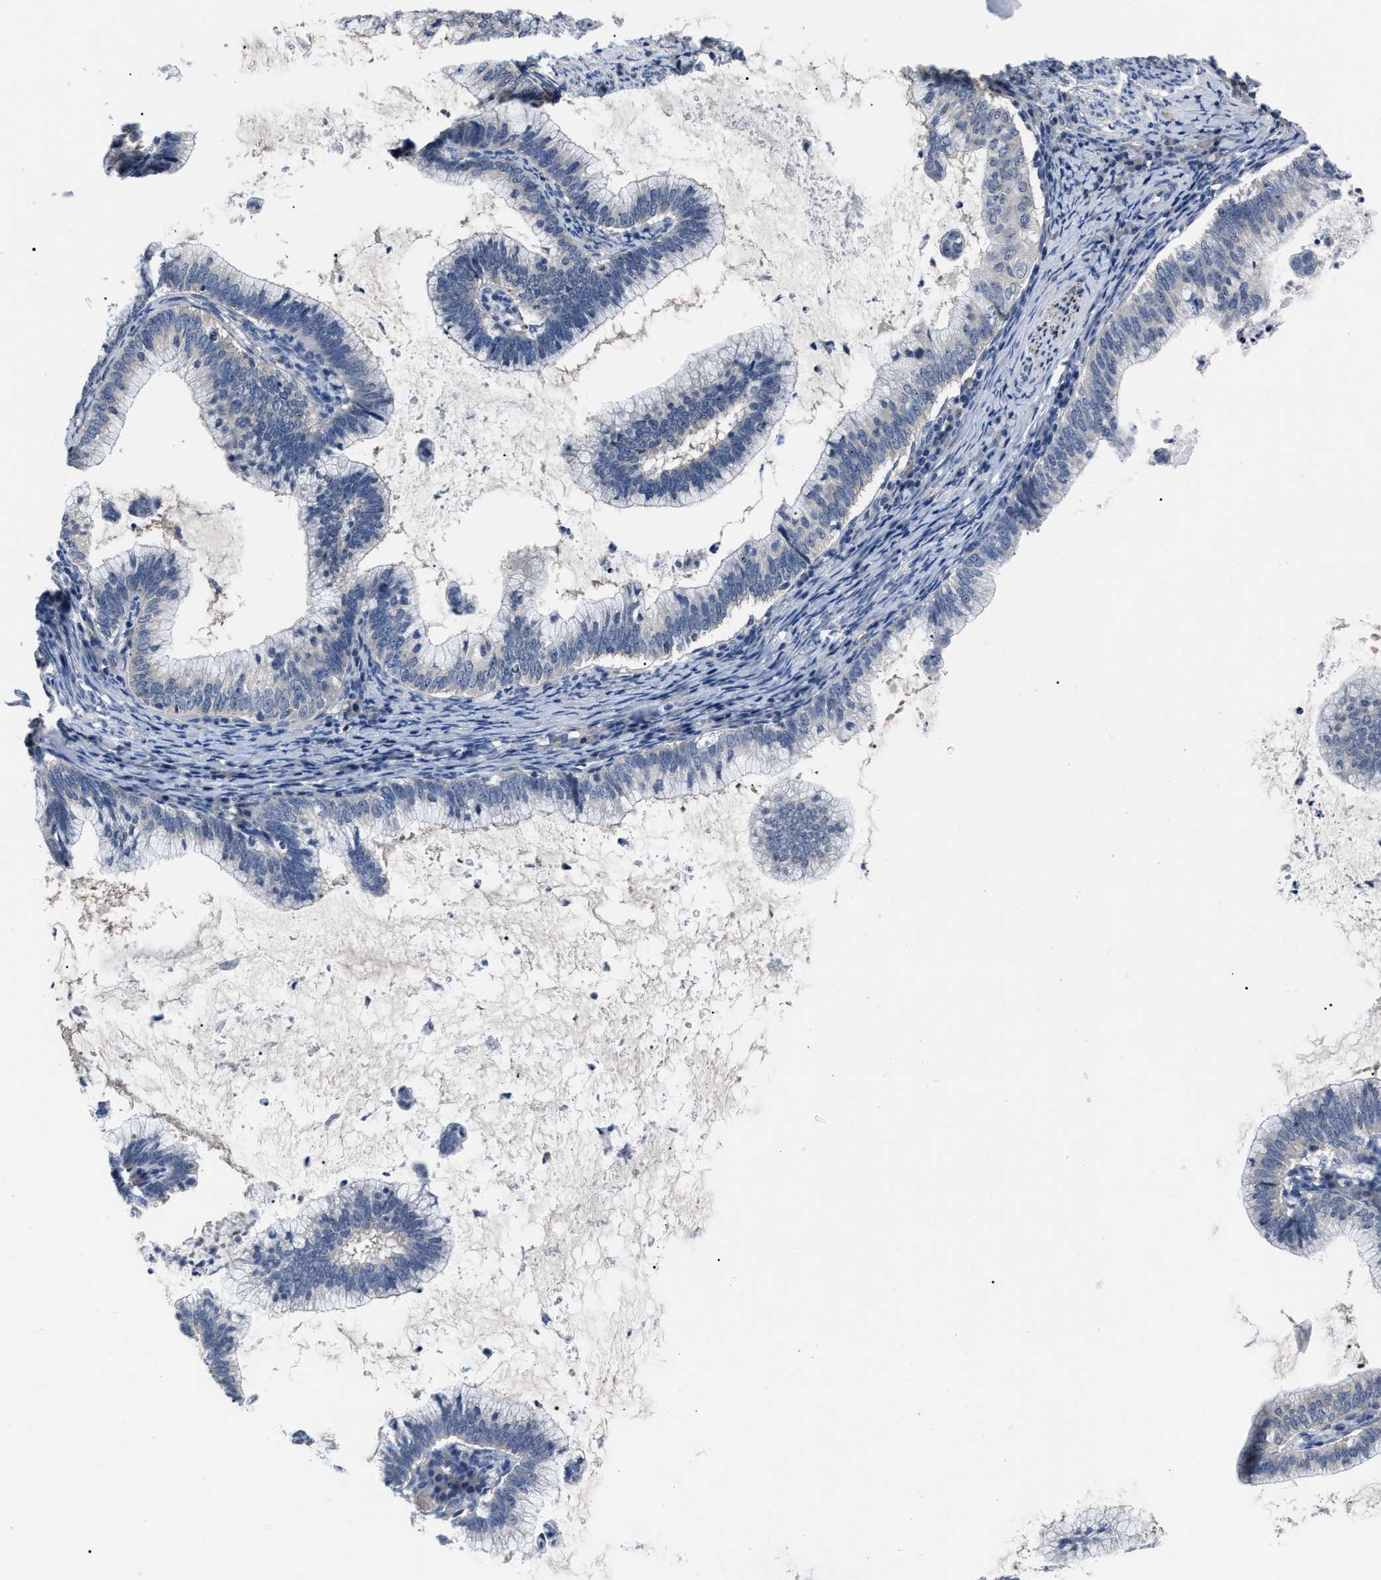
{"staining": {"intensity": "negative", "quantity": "none", "location": "none"}, "tissue": "cervical cancer", "cell_type": "Tumor cells", "image_type": "cancer", "snomed": [{"axis": "morphology", "description": "Adenocarcinoma, NOS"}, {"axis": "topography", "description": "Cervix"}], "caption": "High magnification brightfield microscopy of adenocarcinoma (cervical) stained with DAB (3,3'-diaminobenzidine) (brown) and counterstained with hematoxylin (blue): tumor cells show no significant positivity.", "gene": "LRWD1", "patient": {"sex": "female", "age": 36}}